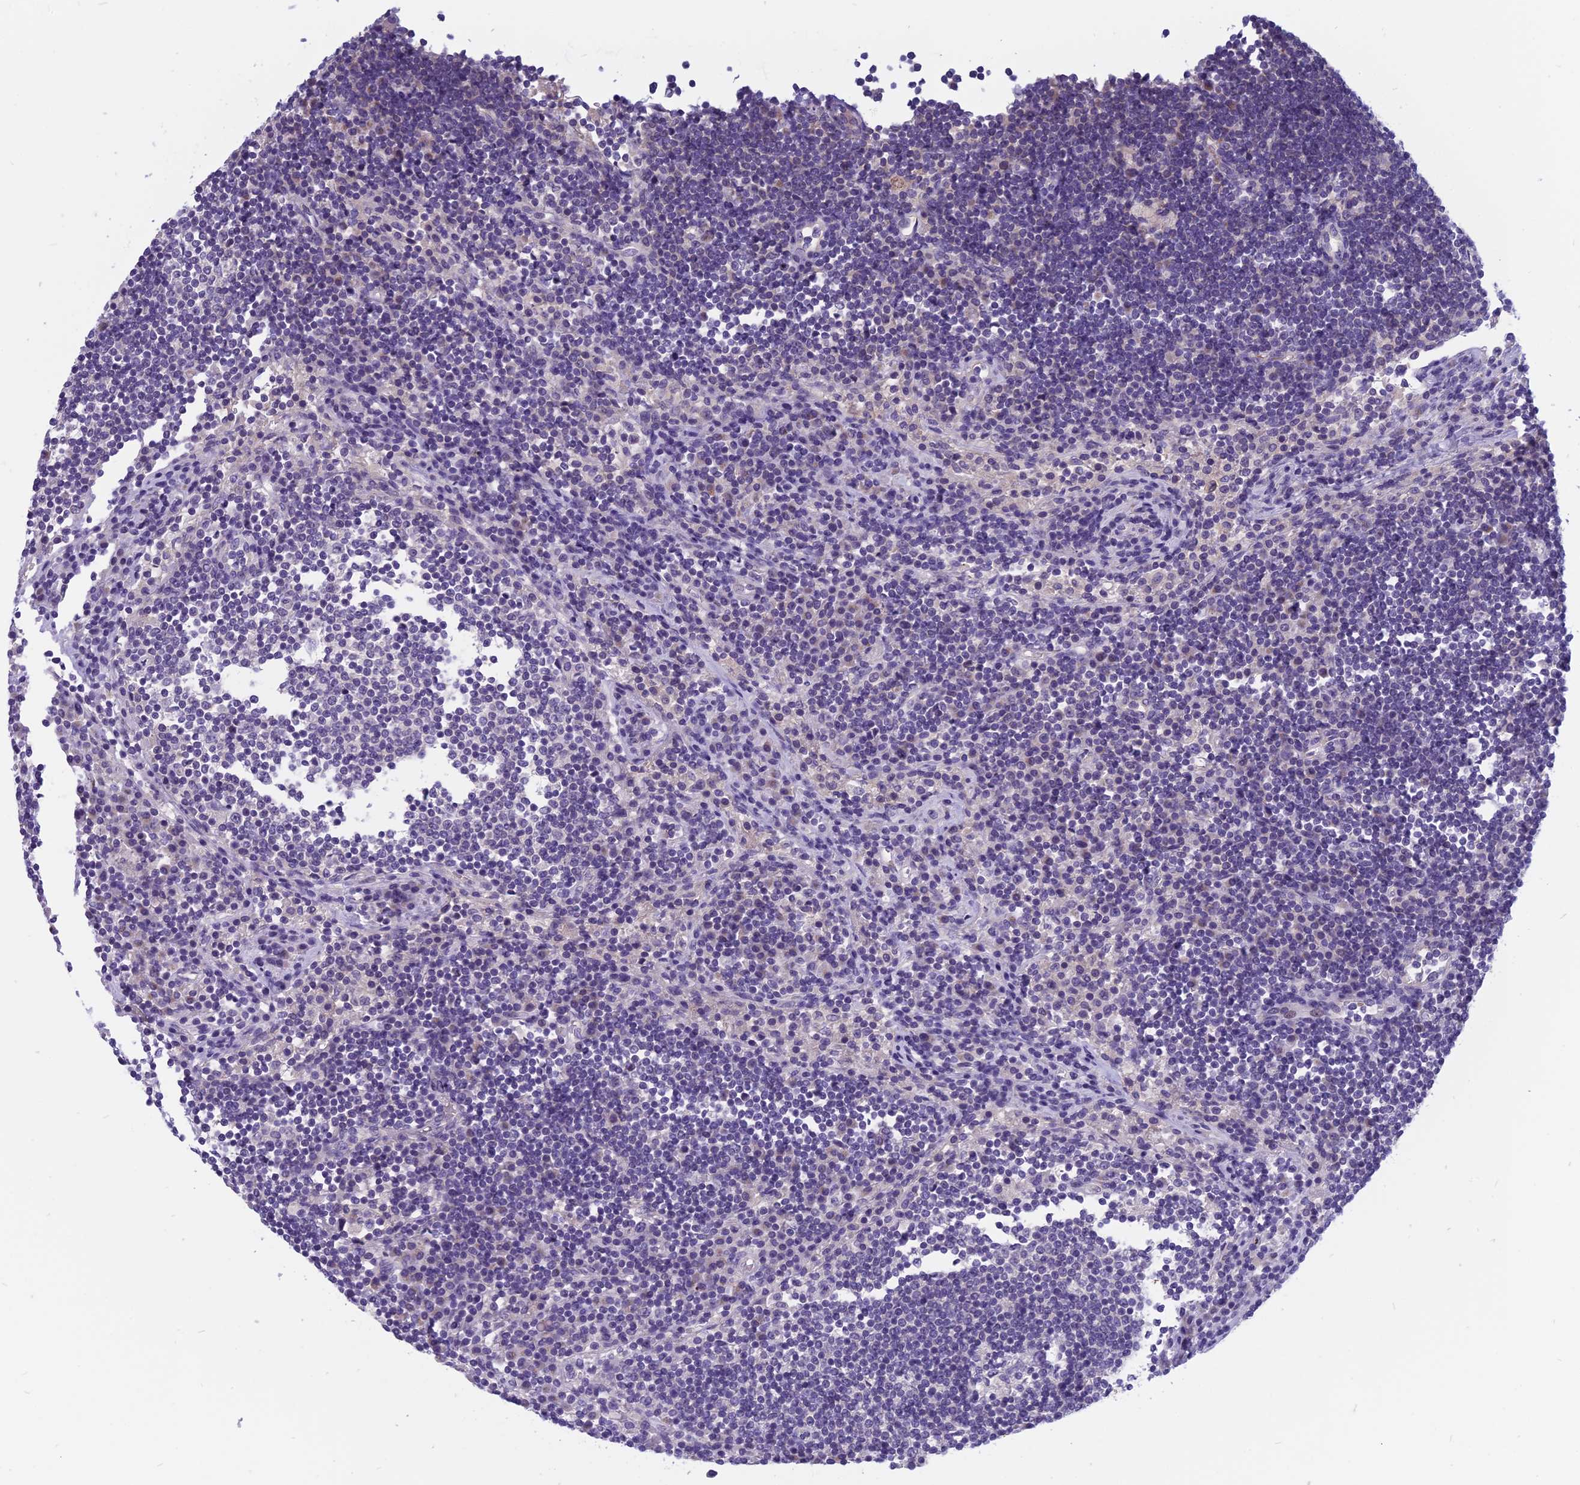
{"staining": {"intensity": "negative", "quantity": "none", "location": "none"}, "tissue": "lymph node", "cell_type": "Germinal center cells", "image_type": "normal", "snomed": [{"axis": "morphology", "description": "Normal tissue, NOS"}, {"axis": "topography", "description": "Lymph node"}], "caption": "Immunohistochemical staining of normal human lymph node displays no significant staining in germinal center cells.", "gene": "RBM41", "patient": {"sex": "female", "age": 53}}